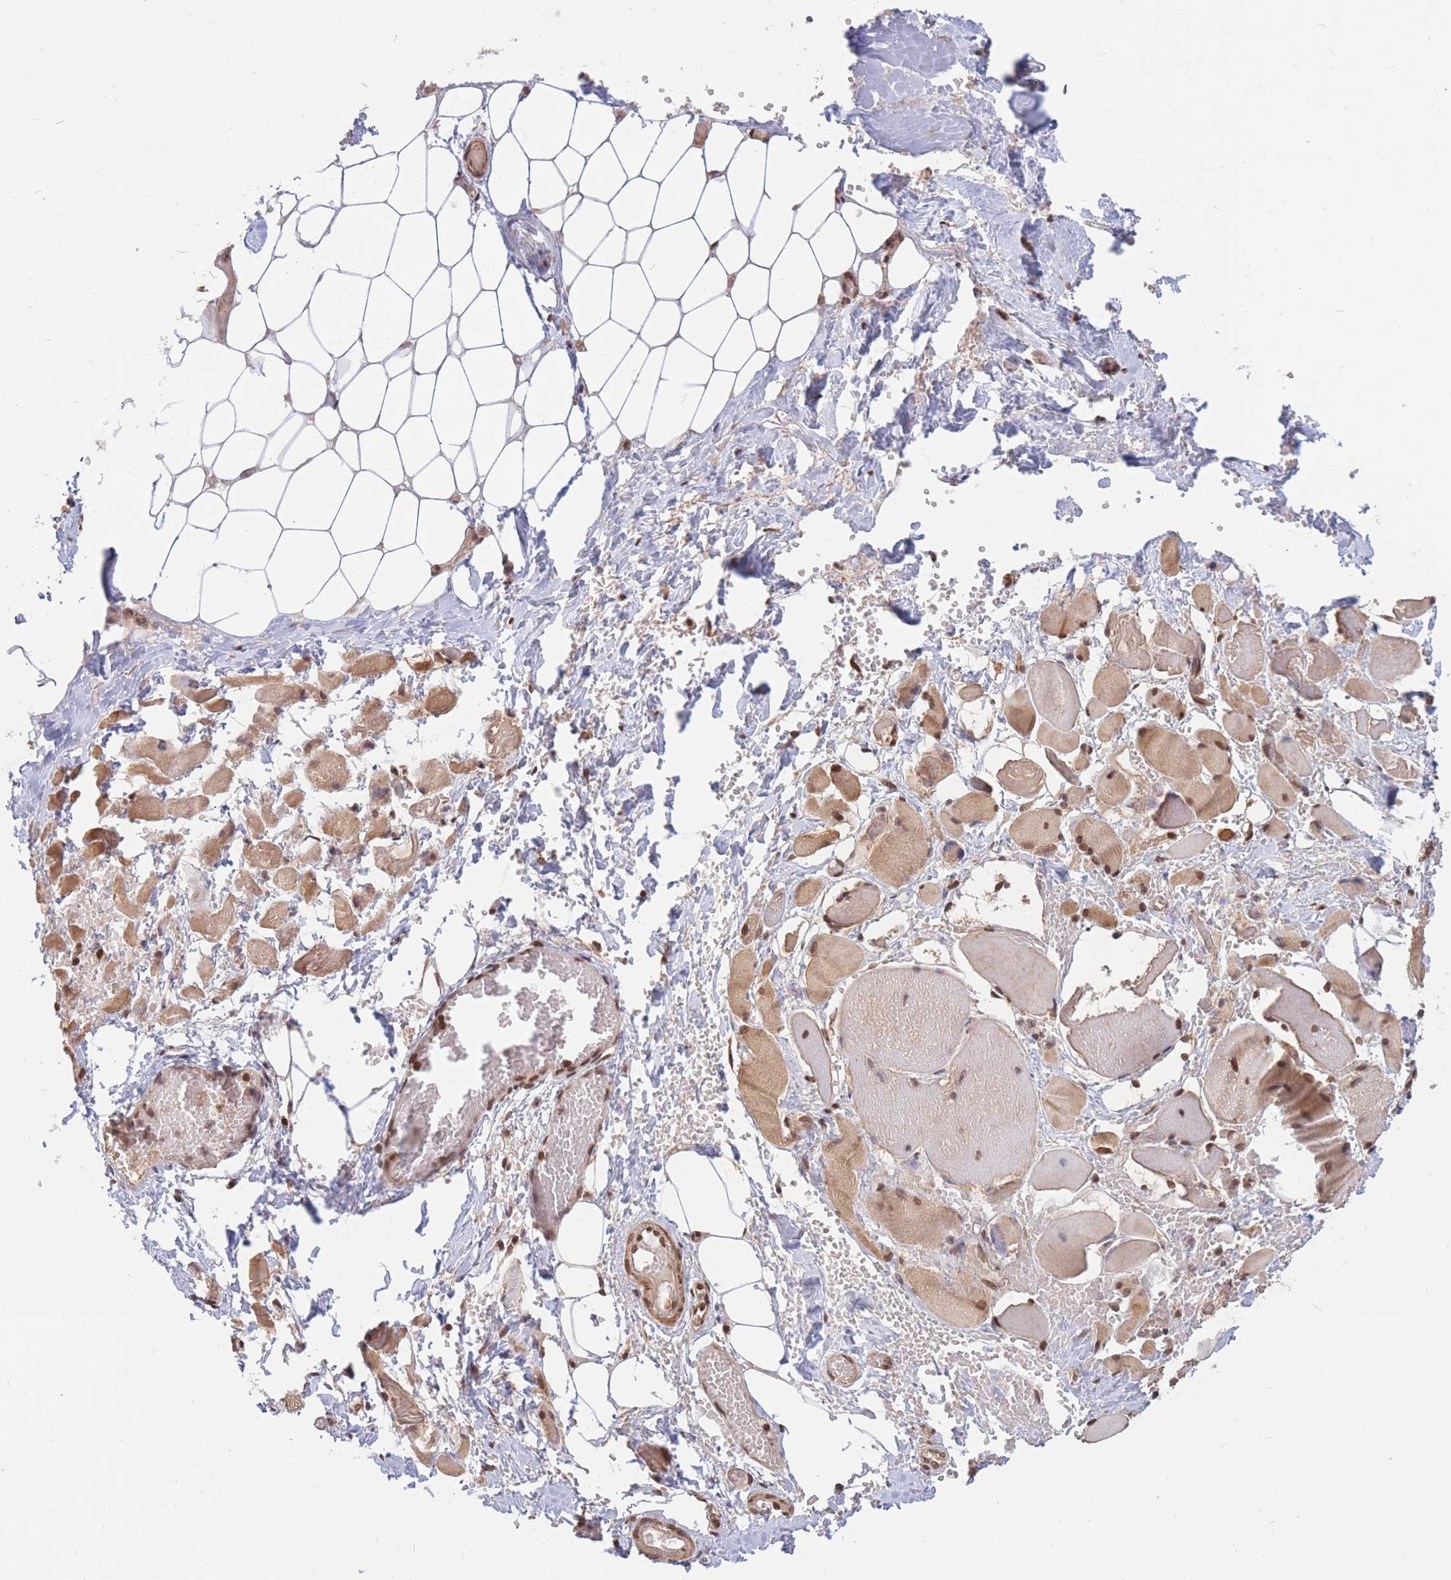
{"staining": {"intensity": "moderate", "quantity": ">75%", "location": "cytoplasmic/membranous,nuclear"}, "tissue": "skeletal muscle", "cell_type": "Myocytes", "image_type": "normal", "snomed": [{"axis": "morphology", "description": "Normal tissue, NOS"}, {"axis": "morphology", "description": "Basal cell carcinoma"}, {"axis": "topography", "description": "Skeletal muscle"}], "caption": "IHC image of benign skeletal muscle: skeletal muscle stained using immunohistochemistry (IHC) displays medium levels of moderate protein expression localized specifically in the cytoplasmic/membranous,nuclear of myocytes, appearing as a cytoplasmic/membranous,nuclear brown color.", "gene": "SRA1", "patient": {"sex": "female", "age": 64}}